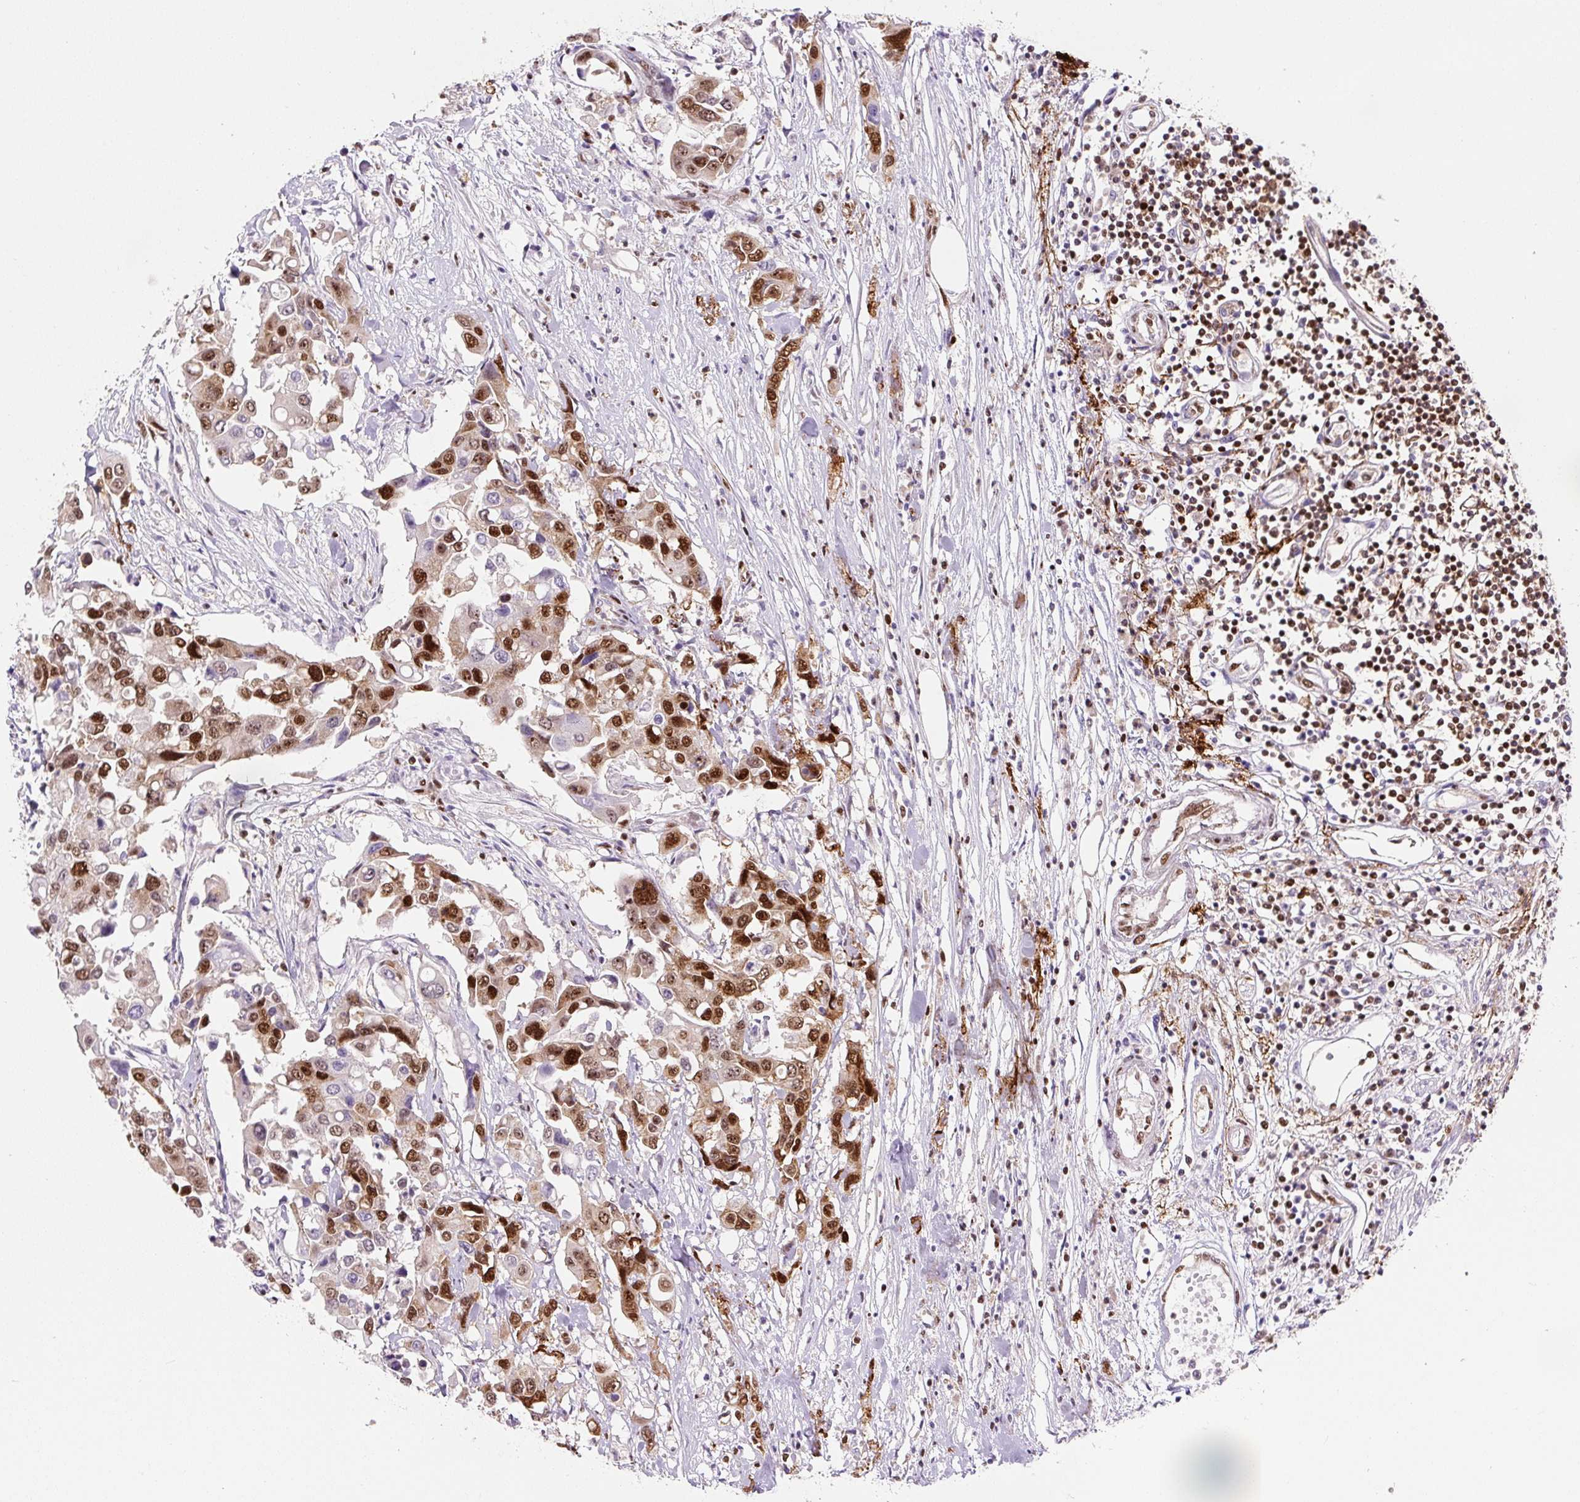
{"staining": {"intensity": "strong", "quantity": ">75%", "location": "nuclear"}, "tissue": "colorectal cancer", "cell_type": "Tumor cells", "image_type": "cancer", "snomed": [{"axis": "morphology", "description": "Adenocarcinoma, NOS"}, {"axis": "topography", "description": "Colon"}], "caption": "Protein expression analysis of adenocarcinoma (colorectal) exhibits strong nuclear positivity in about >75% of tumor cells.", "gene": "FUS", "patient": {"sex": "male", "age": 77}}